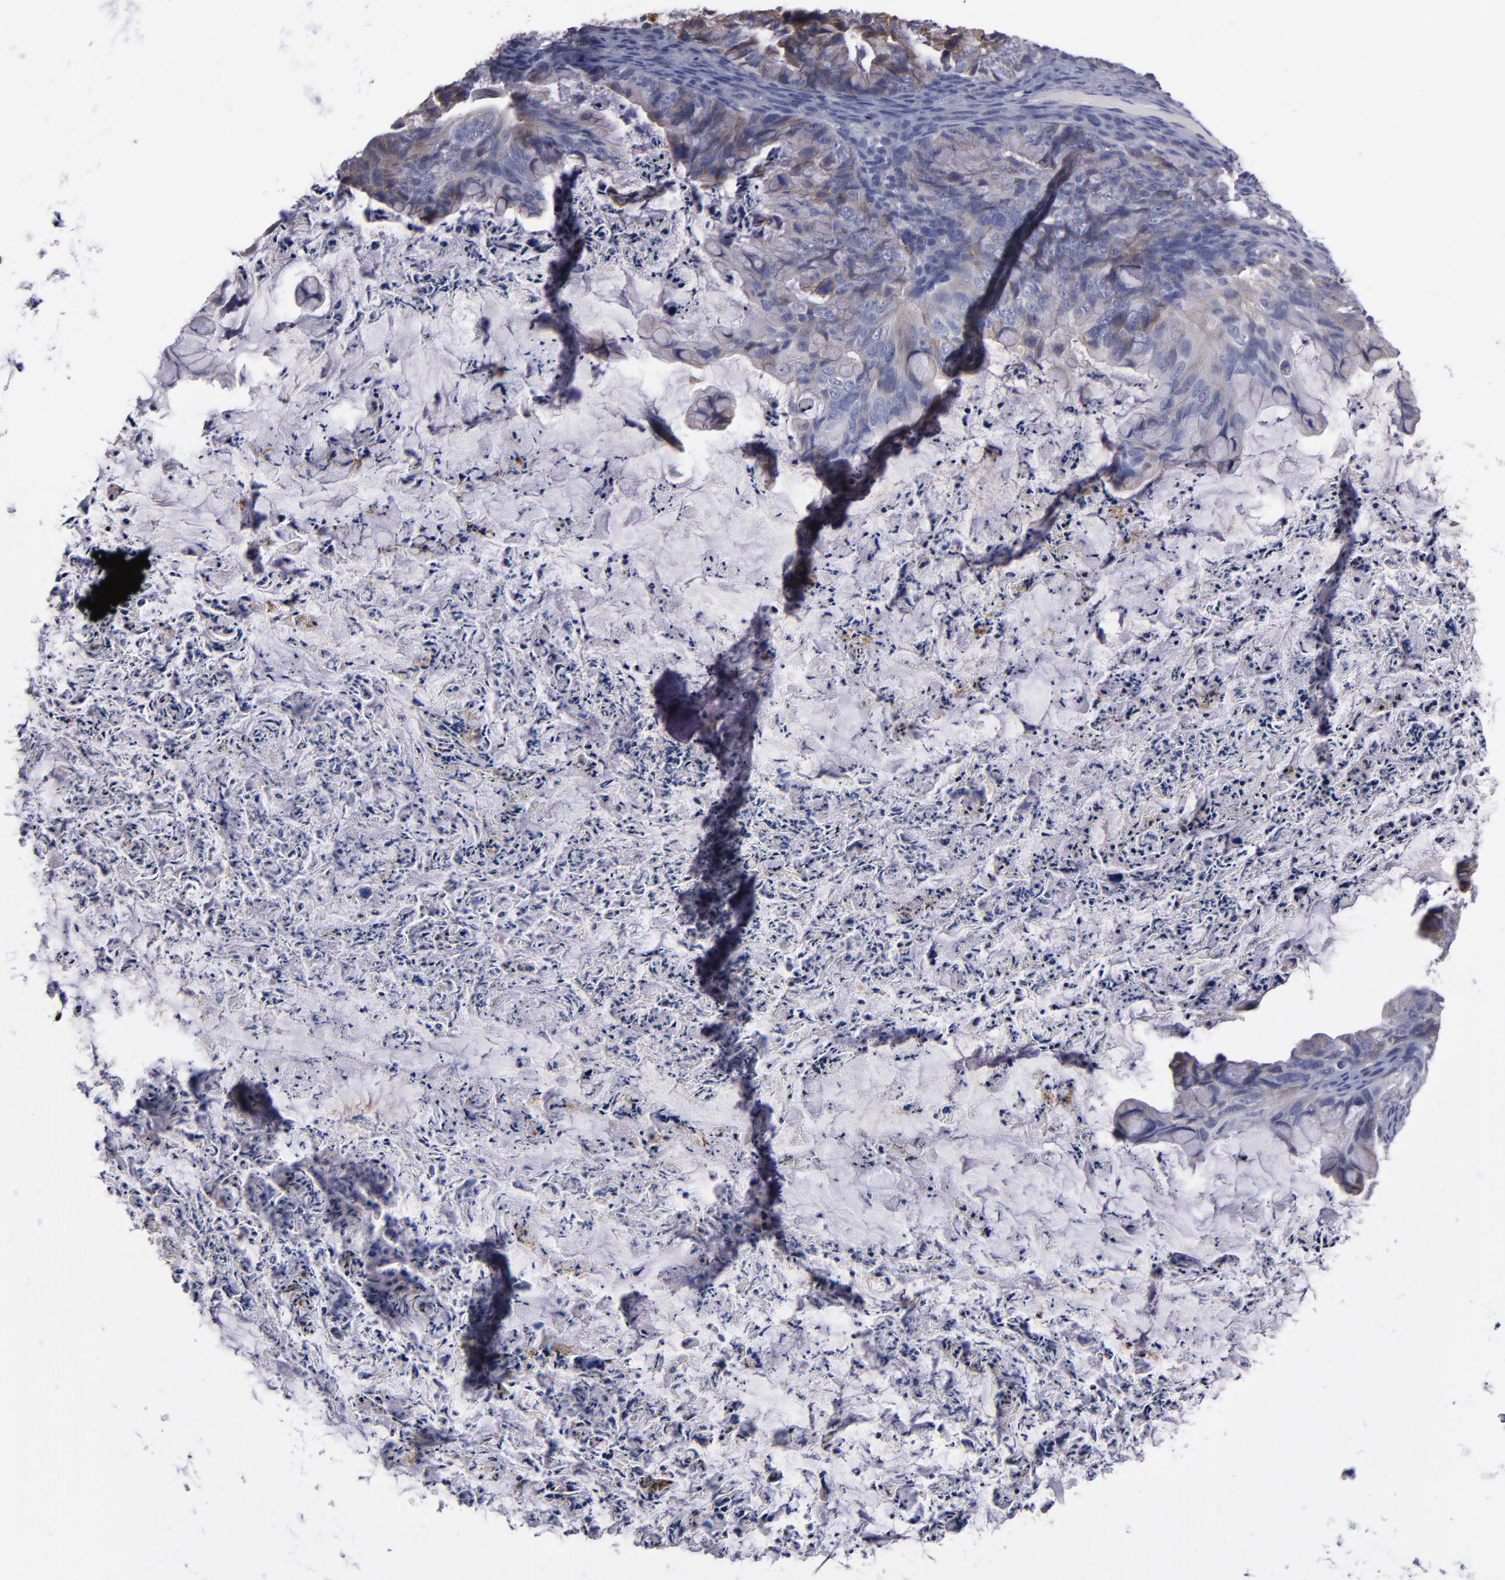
{"staining": {"intensity": "weak", "quantity": ">75%", "location": "cytoplasmic/membranous"}, "tissue": "ovarian cancer", "cell_type": "Tumor cells", "image_type": "cancer", "snomed": [{"axis": "morphology", "description": "Cystadenocarcinoma, mucinous, NOS"}, {"axis": "topography", "description": "Ovary"}], "caption": "Immunohistochemical staining of mucinous cystadenocarcinoma (ovarian) exhibits low levels of weak cytoplasmic/membranous staining in approximately >75% of tumor cells. (Stains: DAB in brown, nuclei in blue, Microscopy: brightfield microscopy at high magnification).", "gene": "CDH3", "patient": {"sex": "female", "age": 36}}